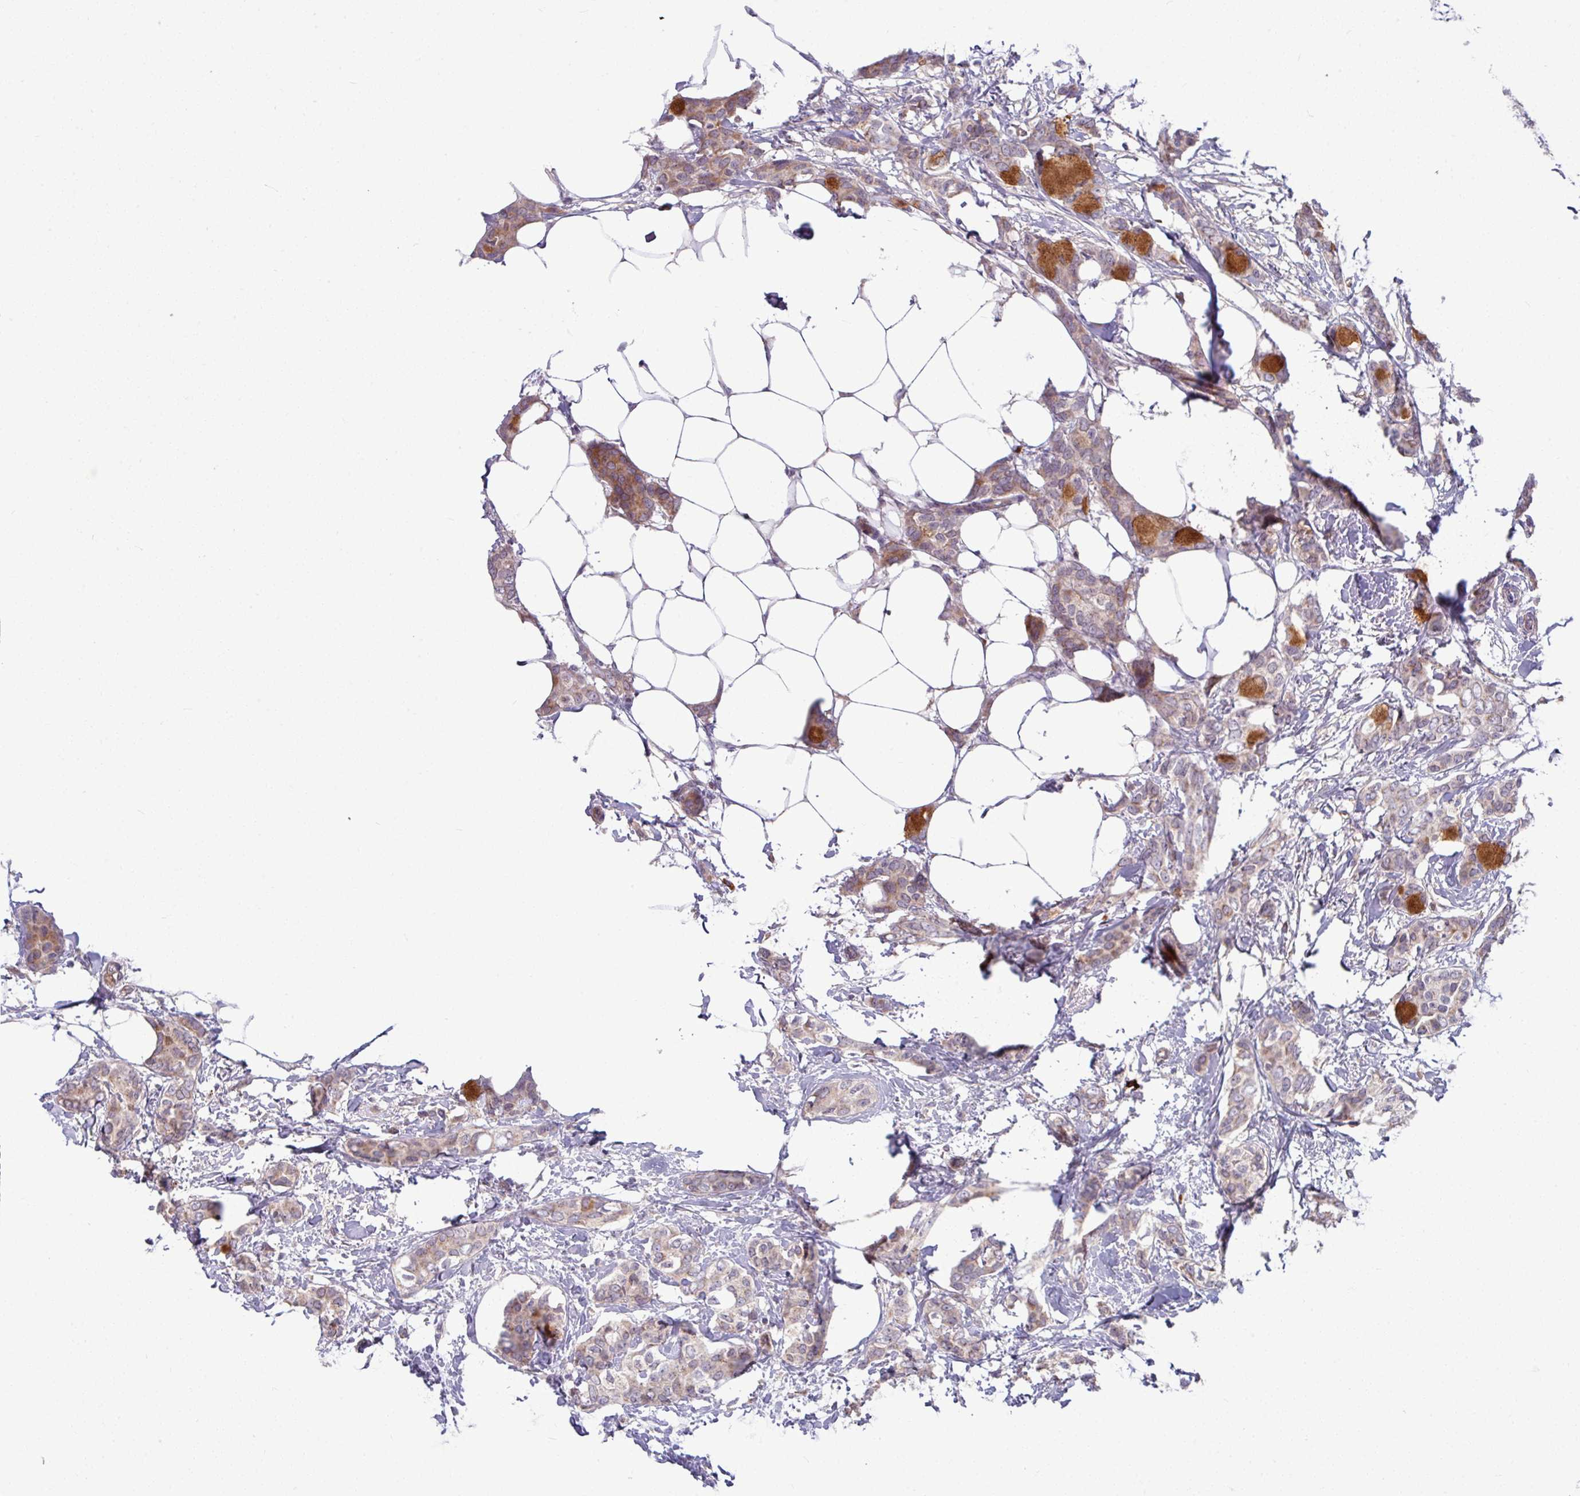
{"staining": {"intensity": "moderate", "quantity": "<25%", "location": "cytoplasmic/membranous"}, "tissue": "breast cancer", "cell_type": "Tumor cells", "image_type": "cancer", "snomed": [{"axis": "morphology", "description": "Duct carcinoma"}, {"axis": "topography", "description": "Breast"}], "caption": "Protein staining displays moderate cytoplasmic/membranous staining in about <25% of tumor cells in breast cancer (intraductal carcinoma). (DAB IHC, brown staining for protein, blue staining for nuclei).", "gene": "B4GALNT4", "patient": {"sex": "female", "age": 73}}